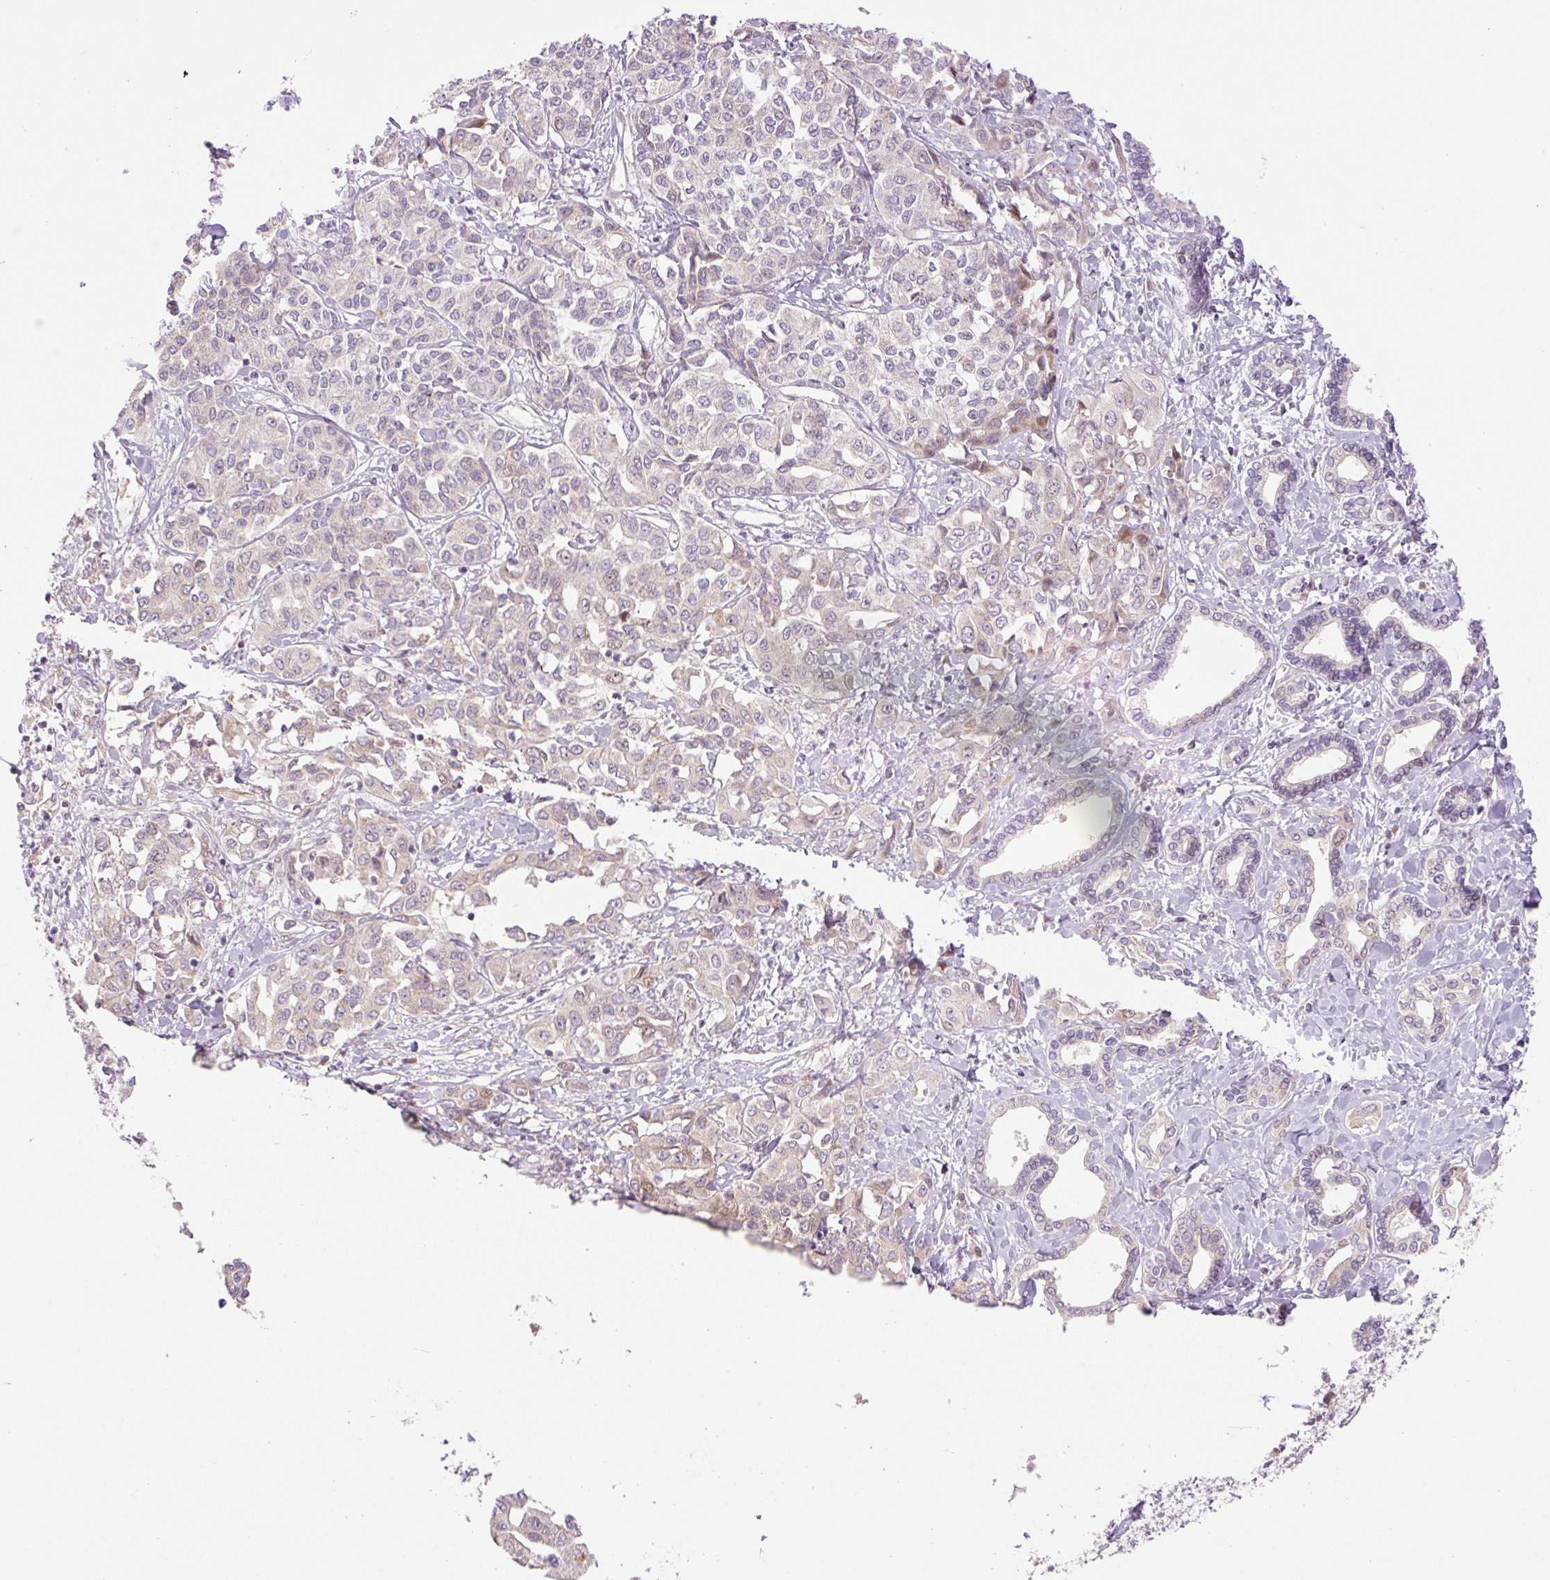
{"staining": {"intensity": "negative", "quantity": "none", "location": "none"}, "tissue": "liver cancer", "cell_type": "Tumor cells", "image_type": "cancer", "snomed": [{"axis": "morphology", "description": "Cholangiocarcinoma"}, {"axis": "topography", "description": "Liver"}], "caption": "Protein analysis of cholangiocarcinoma (liver) exhibits no significant staining in tumor cells.", "gene": "ZNF394", "patient": {"sex": "female", "age": 77}}